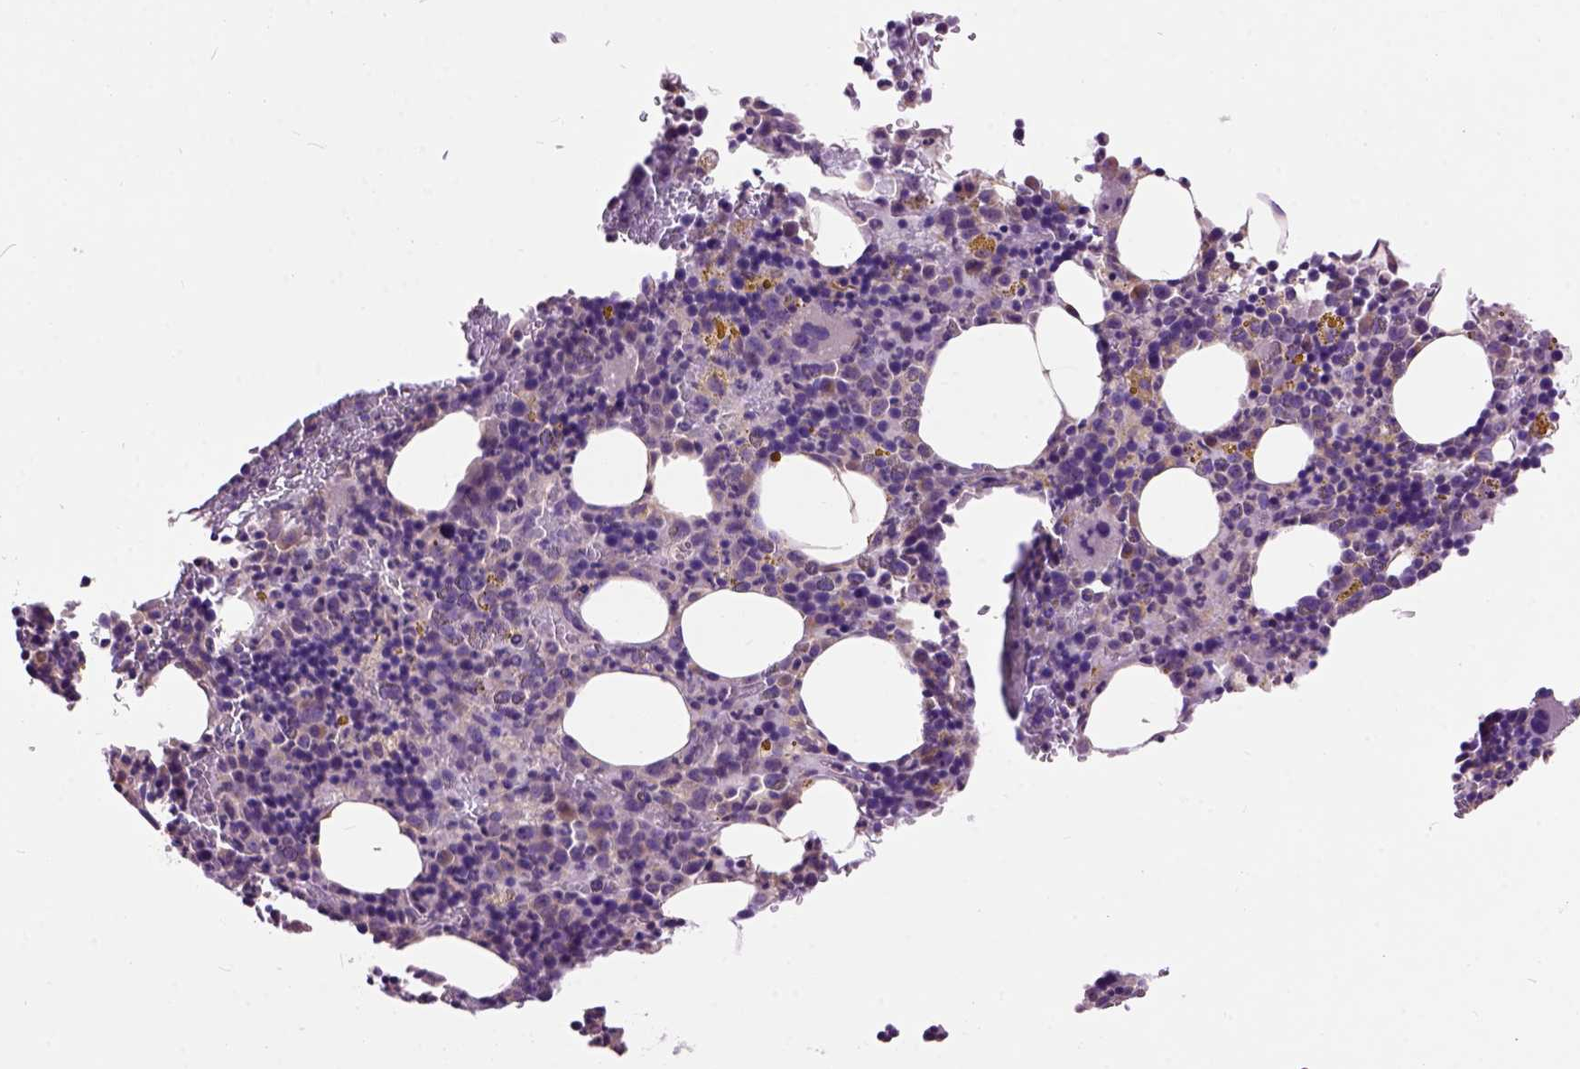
{"staining": {"intensity": "negative", "quantity": "none", "location": "none"}, "tissue": "bone marrow", "cell_type": "Hematopoietic cells", "image_type": "normal", "snomed": [{"axis": "morphology", "description": "Normal tissue, NOS"}, {"axis": "topography", "description": "Bone marrow"}], "caption": "Micrograph shows no protein staining in hematopoietic cells of normal bone marrow.", "gene": "MAPT", "patient": {"sex": "male", "age": 63}}